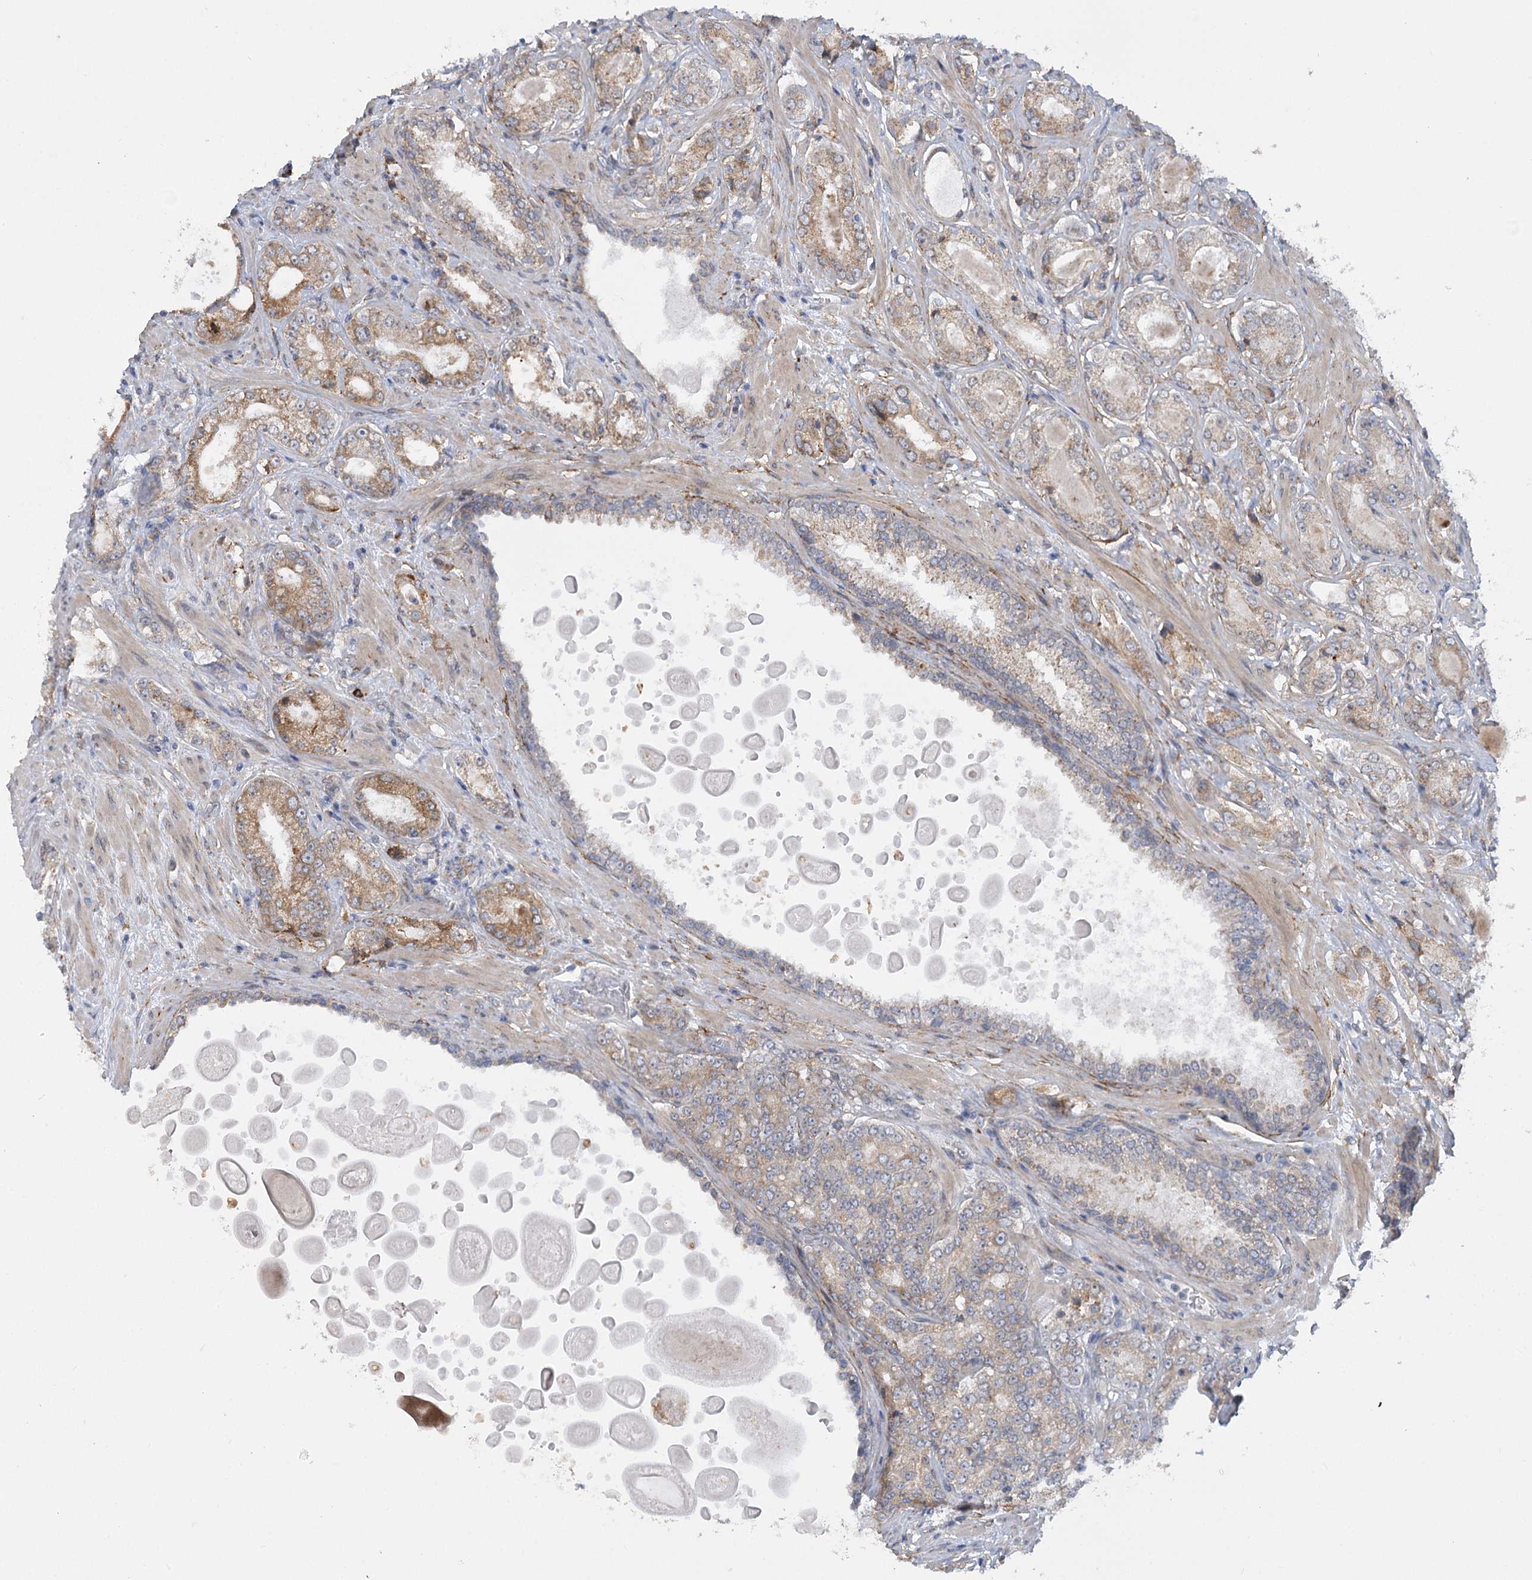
{"staining": {"intensity": "moderate", "quantity": ">75%", "location": "cytoplasmic/membranous"}, "tissue": "prostate cancer", "cell_type": "Tumor cells", "image_type": "cancer", "snomed": [{"axis": "morphology", "description": "Normal tissue, NOS"}, {"axis": "morphology", "description": "Adenocarcinoma, High grade"}, {"axis": "topography", "description": "Prostate"}], "caption": "Protein expression analysis of human prostate cancer reveals moderate cytoplasmic/membranous staining in about >75% of tumor cells.", "gene": "NCKAP5", "patient": {"sex": "male", "age": 83}}